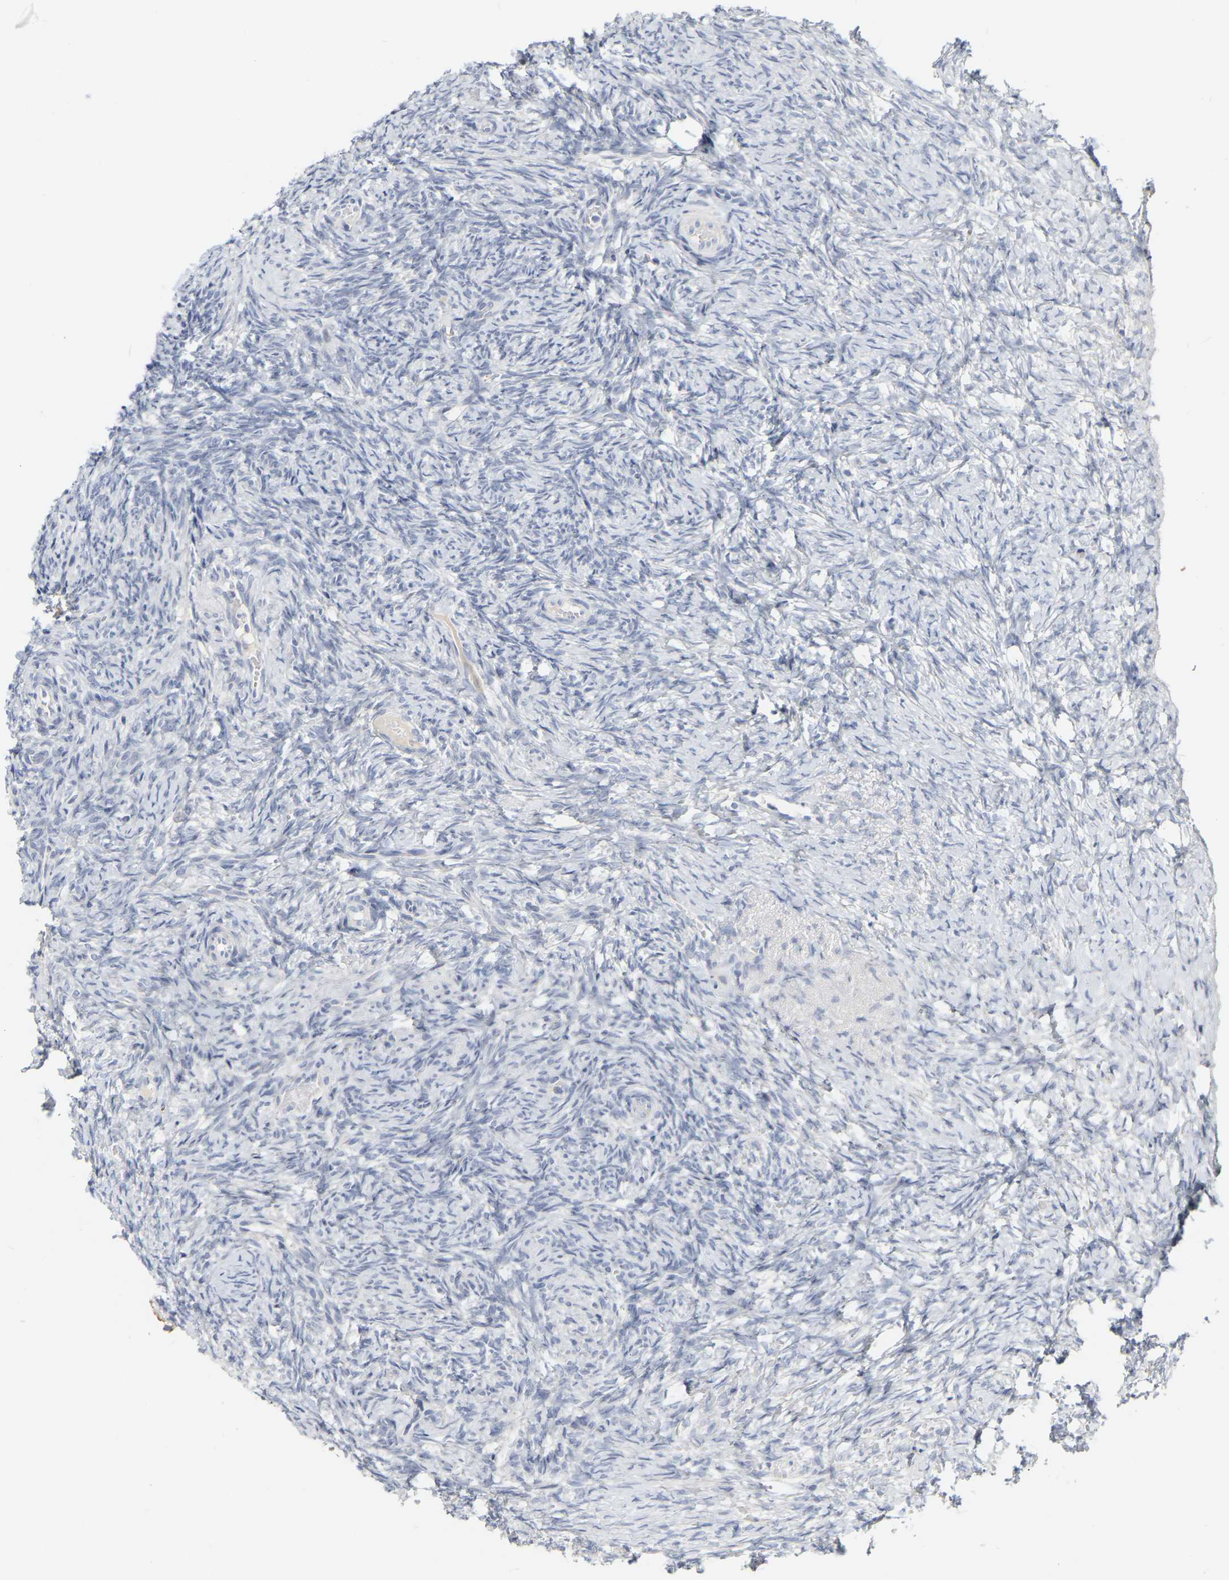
{"staining": {"intensity": "negative", "quantity": "none", "location": "none"}, "tissue": "ovary", "cell_type": "Follicle cells", "image_type": "normal", "snomed": [{"axis": "morphology", "description": "Normal tissue, NOS"}, {"axis": "topography", "description": "Ovary"}], "caption": "This is a image of IHC staining of benign ovary, which shows no expression in follicle cells. The staining is performed using DAB (3,3'-diaminobenzidine) brown chromogen with nuclei counter-stained in using hematoxylin.", "gene": "KRT76", "patient": {"sex": "female", "age": 41}}